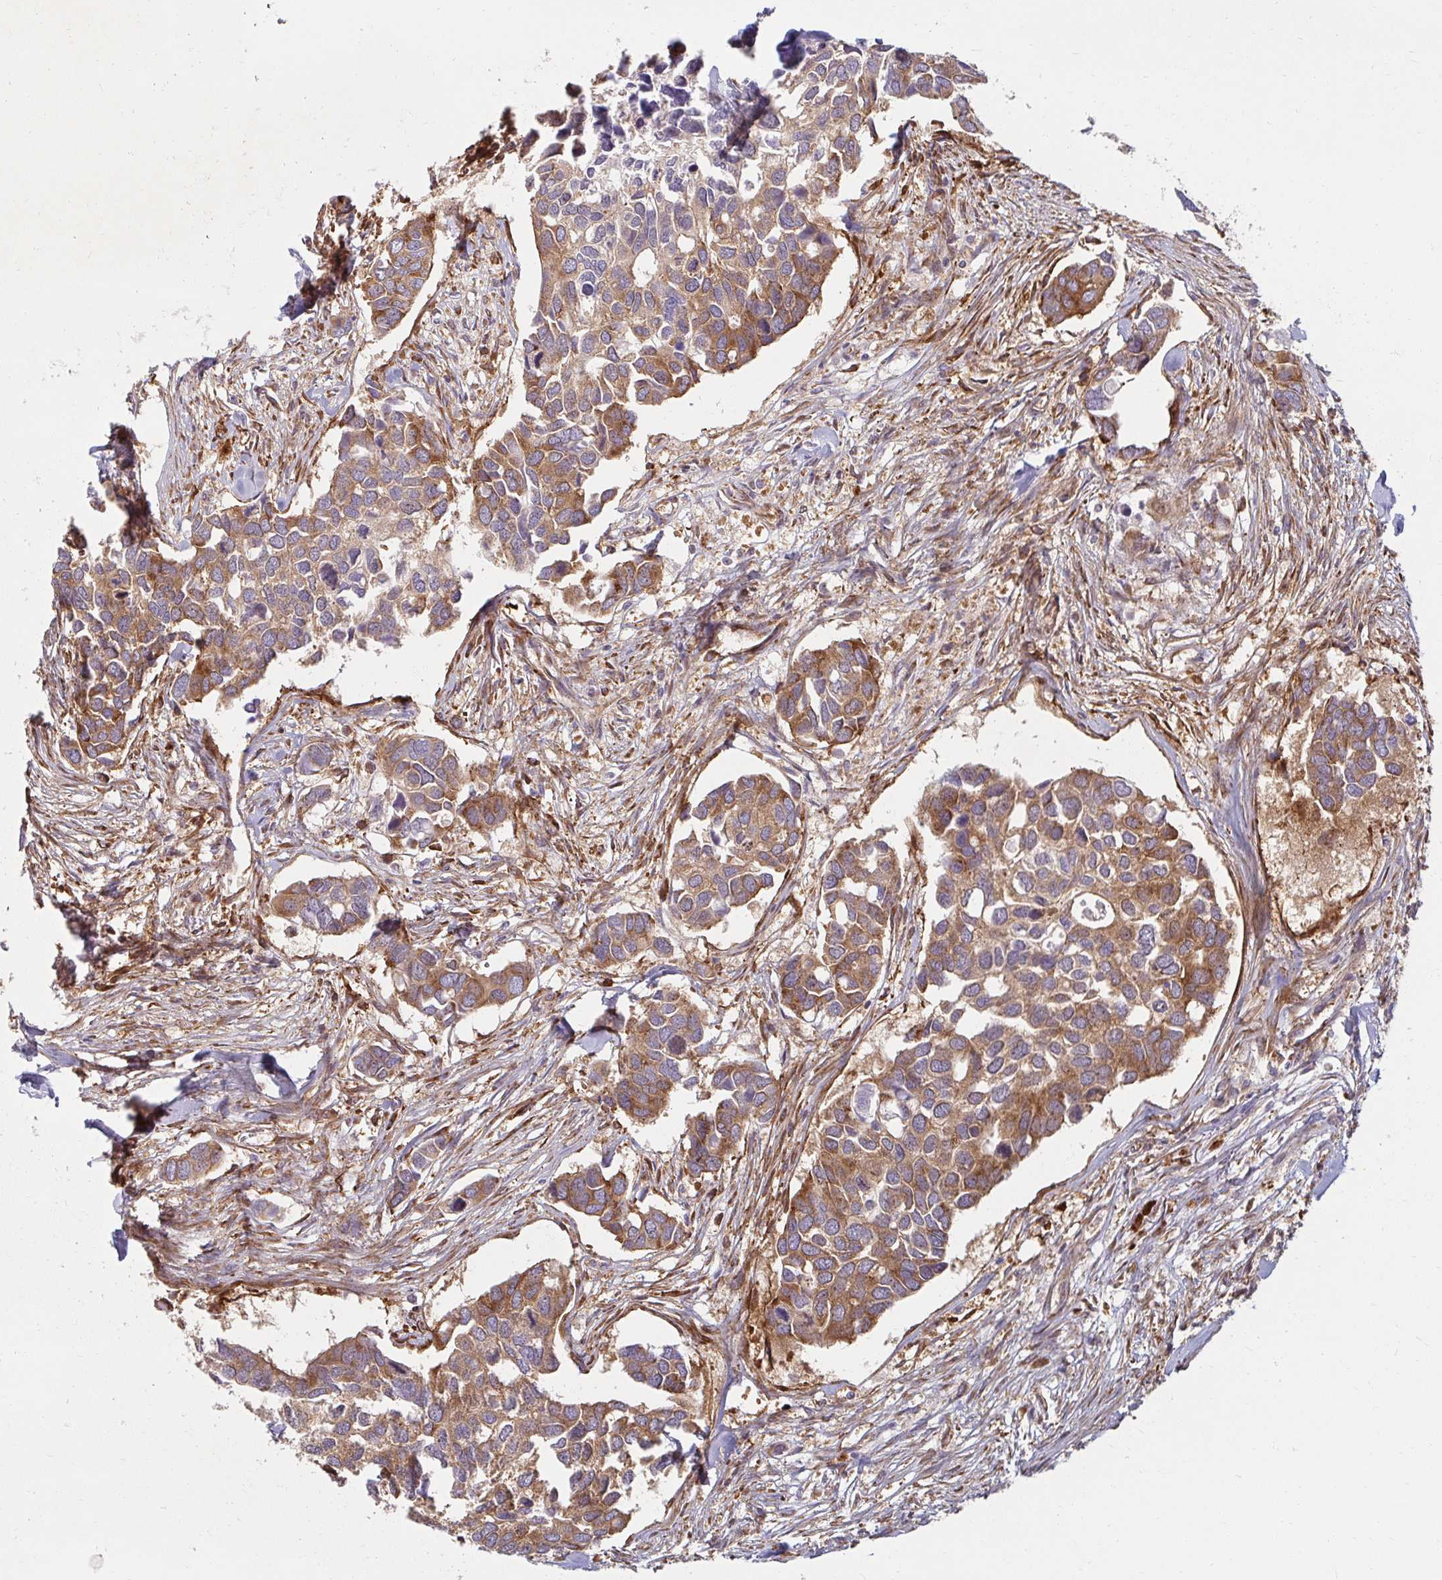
{"staining": {"intensity": "moderate", "quantity": ">75%", "location": "cytoplasmic/membranous"}, "tissue": "breast cancer", "cell_type": "Tumor cells", "image_type": "cancer", "snomed": [{"axis": "morphology", "description": "Duct carcinoma"}, {"axis": "topography", "description": "Breast"}], "caption": "The micrograph displays a brown stain indicating the presence of a protein in the cytoplasmic/membranous of tumor cells in breast cancer.", "gene": "BTF3", "patient": {"sex": "female", "age": 83}}